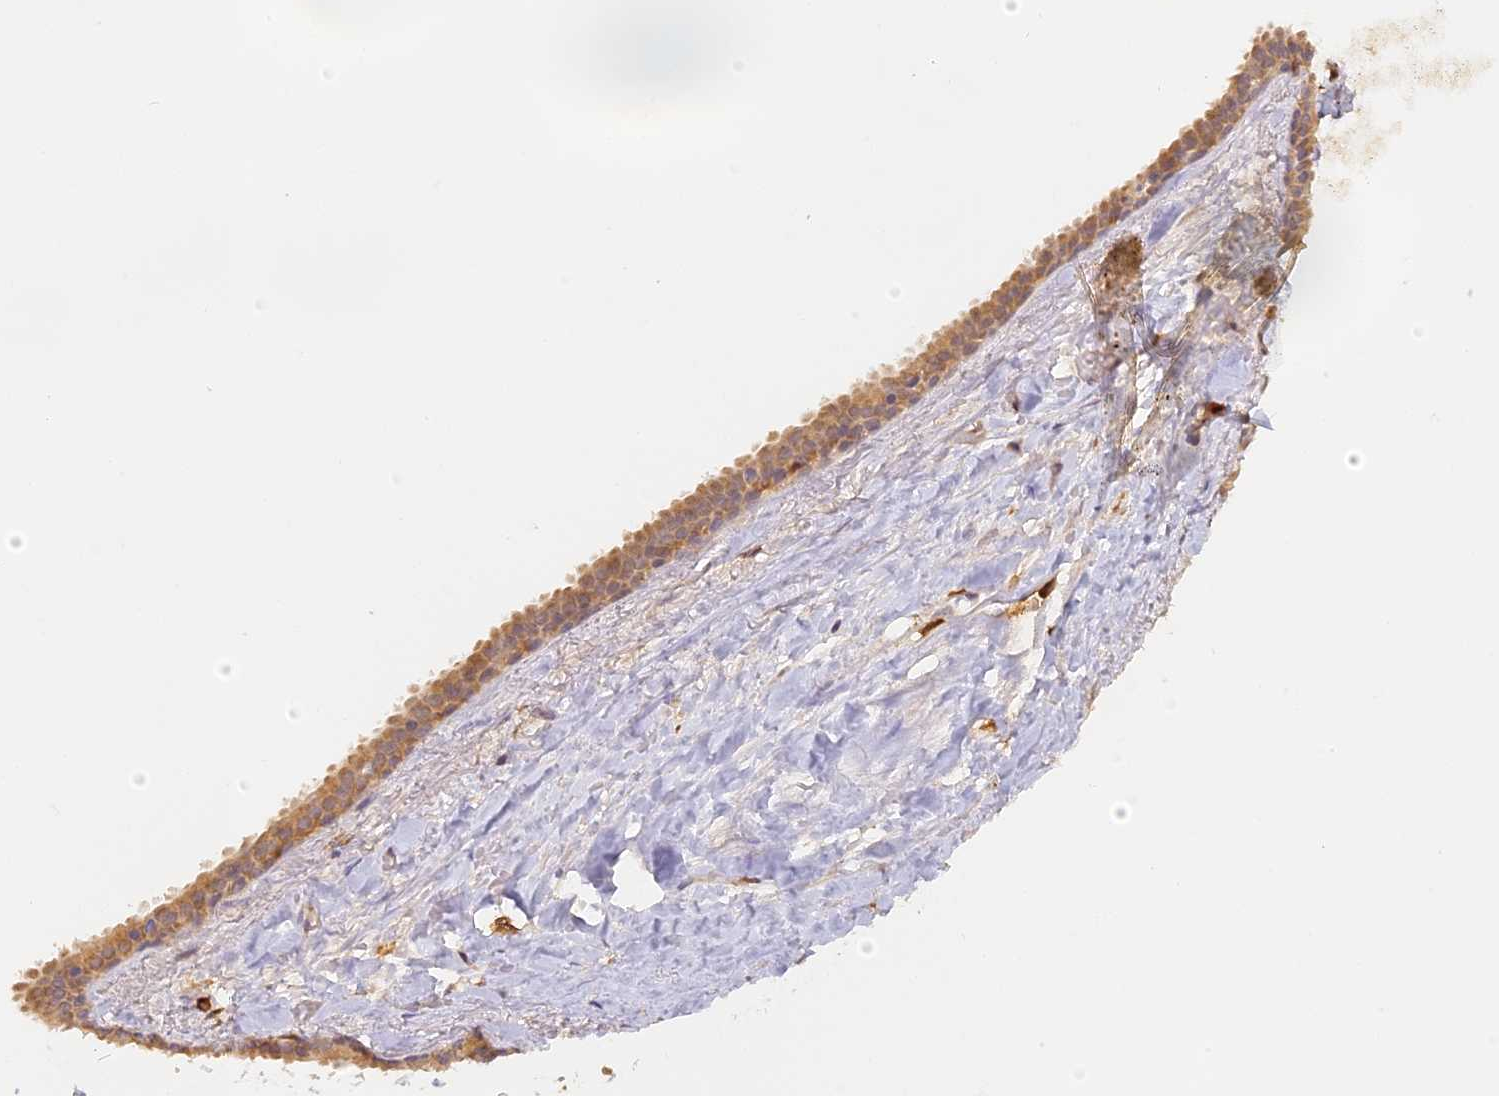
{"staining": {"intensity": "negative", "quantity": "none", "location": "none"}, "tissue": "adipose tissue", "cell_type": "Adipocytes", "image_type": "normal", "snomed": [{"axis": "morphology", "description": "Normal tissue, NOS"}, {"axis": "topography", "description": "Salivary gland"}, {"axis": "topography", "description": "Peripheral nerve tissue"}], "caption": "High magnification brightfield microscopy of normal adipose tissue stained with DAB (3,3'-diaminobenzidine) (brown) and counterstained with hematoxylin (blue): adipocytes show no significant expression.", "gene": "NCF4", "patient": {"sex": "male", "age": 62}}